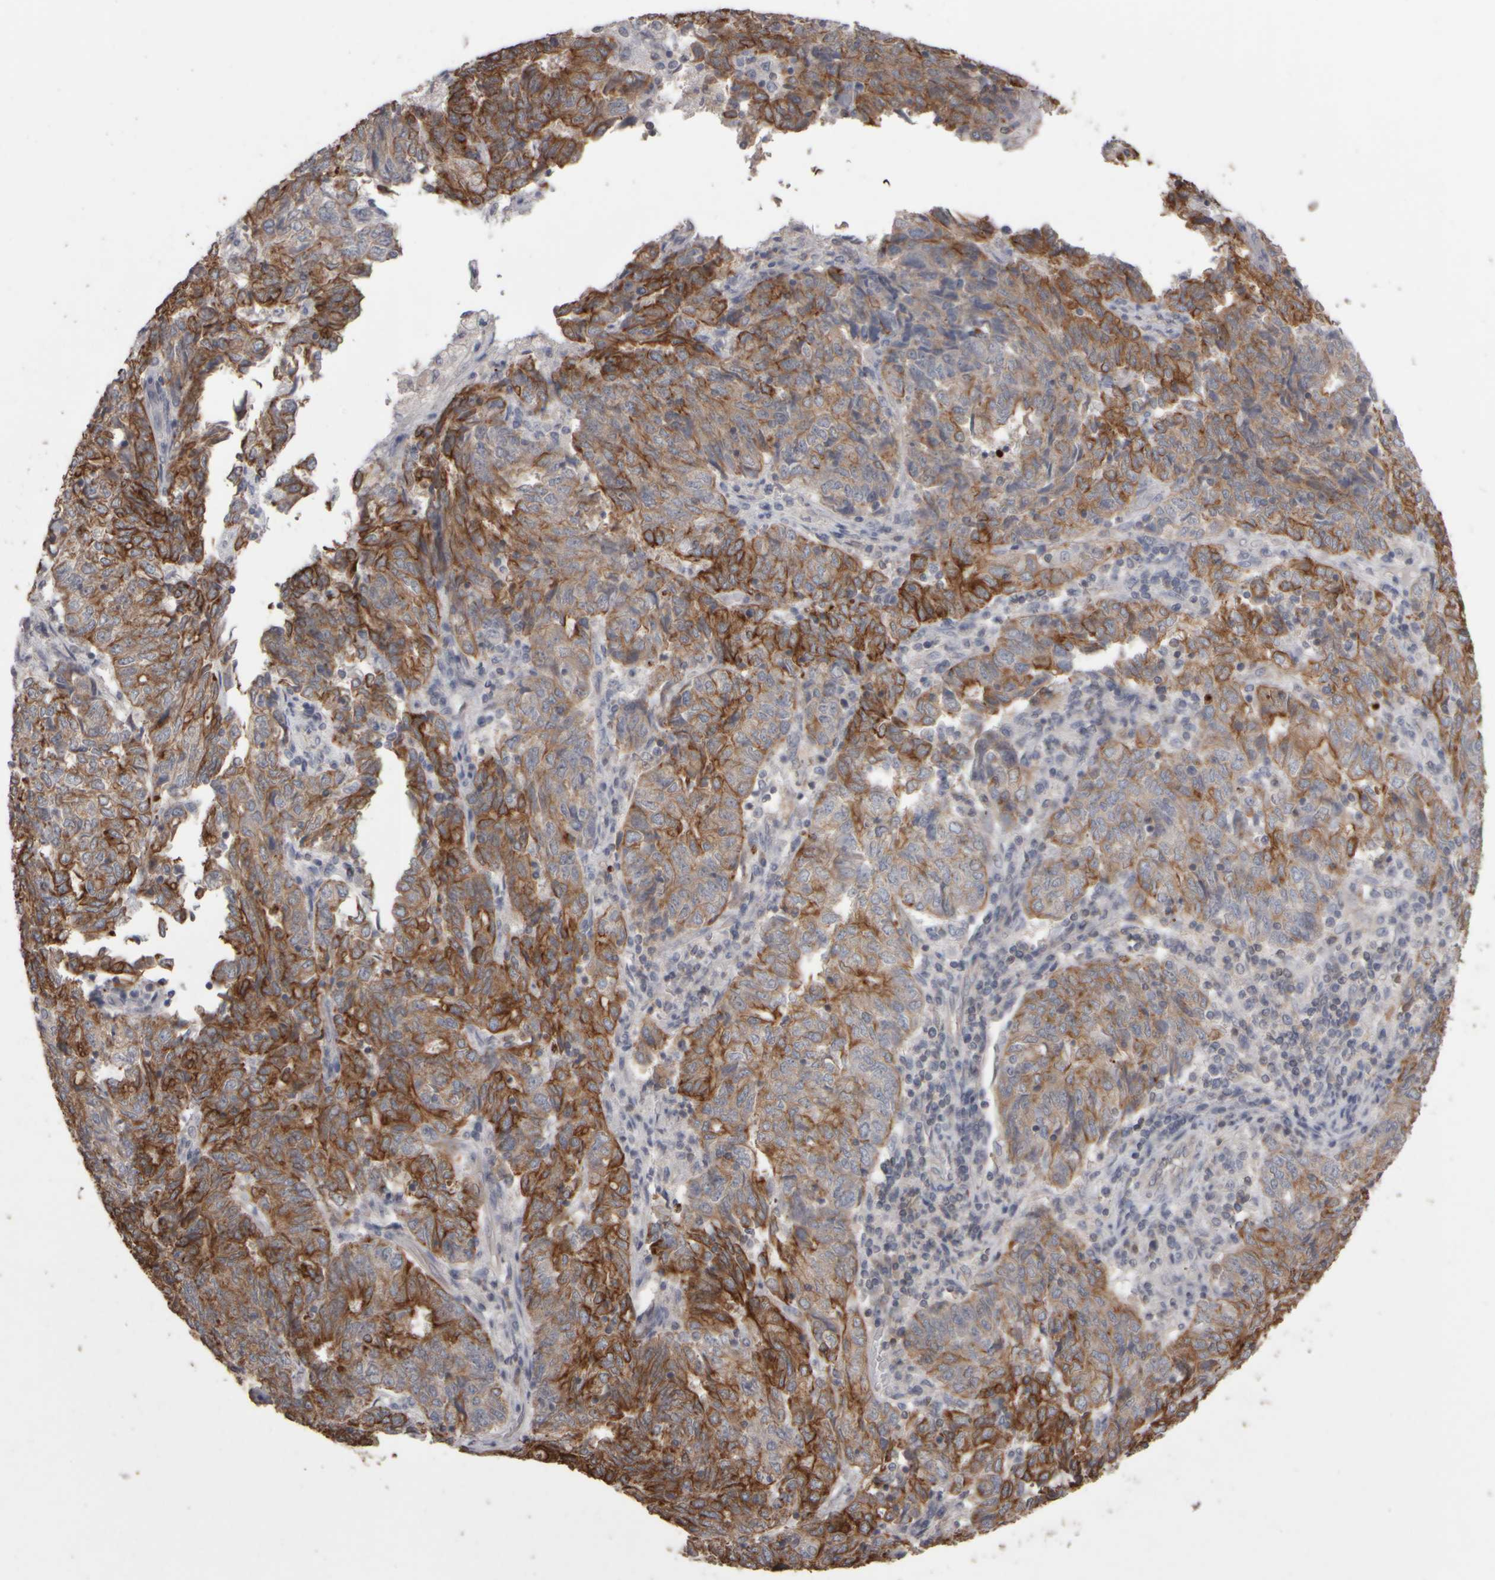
{"staining": {"intensity": "moderate", "quantity": ">75%", "location": "cytoplasmic/membranous"}, "tissue": "endometrial cancer", "cell_type": "Tumor cells", "image_type": "cancer", "snomed": [{"axis": "morphology", "description": "Adenocarcinoma, NOS"}, {"axis": "topography", "description": "Endometrium"}], "caption": "Immunohistochemistry (IHC) image of human endometrial cancer stained for a protein (brown), which reveals medium levels of moderate cytoplasmic/membranous staining in about >75% of tumor cells.", "gene": "EPHX2", "patient": {"sex": "female", "age": 80}}